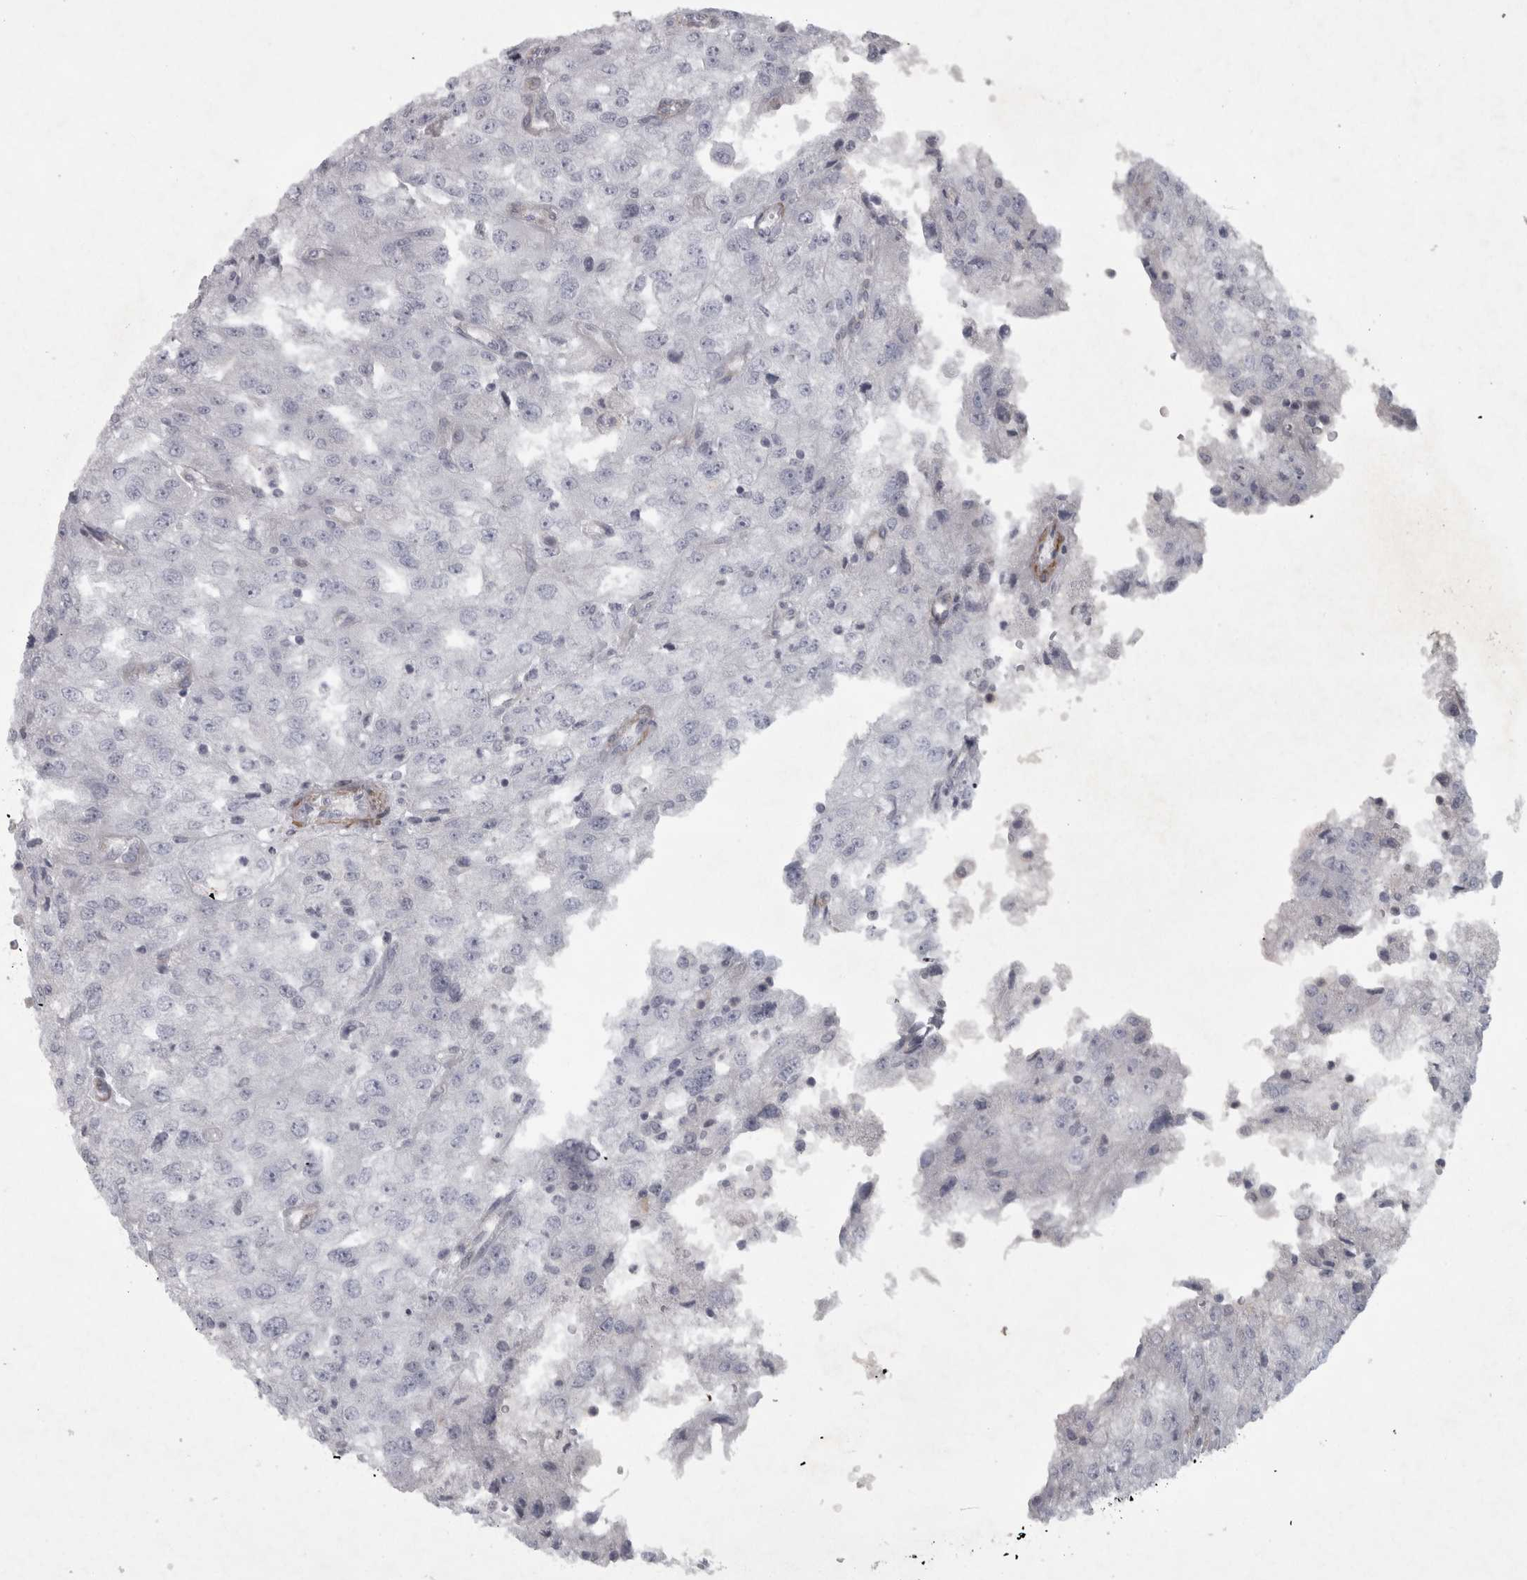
{"staining": {"intensity": "negative", "quantity": "none", "location": "none"}, "tissue": "renal cancer", "cell_type": "Tumor cells", "image_type": "cancer", "snomed": [{"axis": "morphology", "description": "Adenocarcinoma, NOS"}, {"axis": "topography", "description": "Kidney"}], "caption": "Histopathology image shows no significant protein expression in tumor cells of adenocarcinoma (renal).", "gene": "PPP1R12B", "patient": {"sex": "female", "age": 54}}